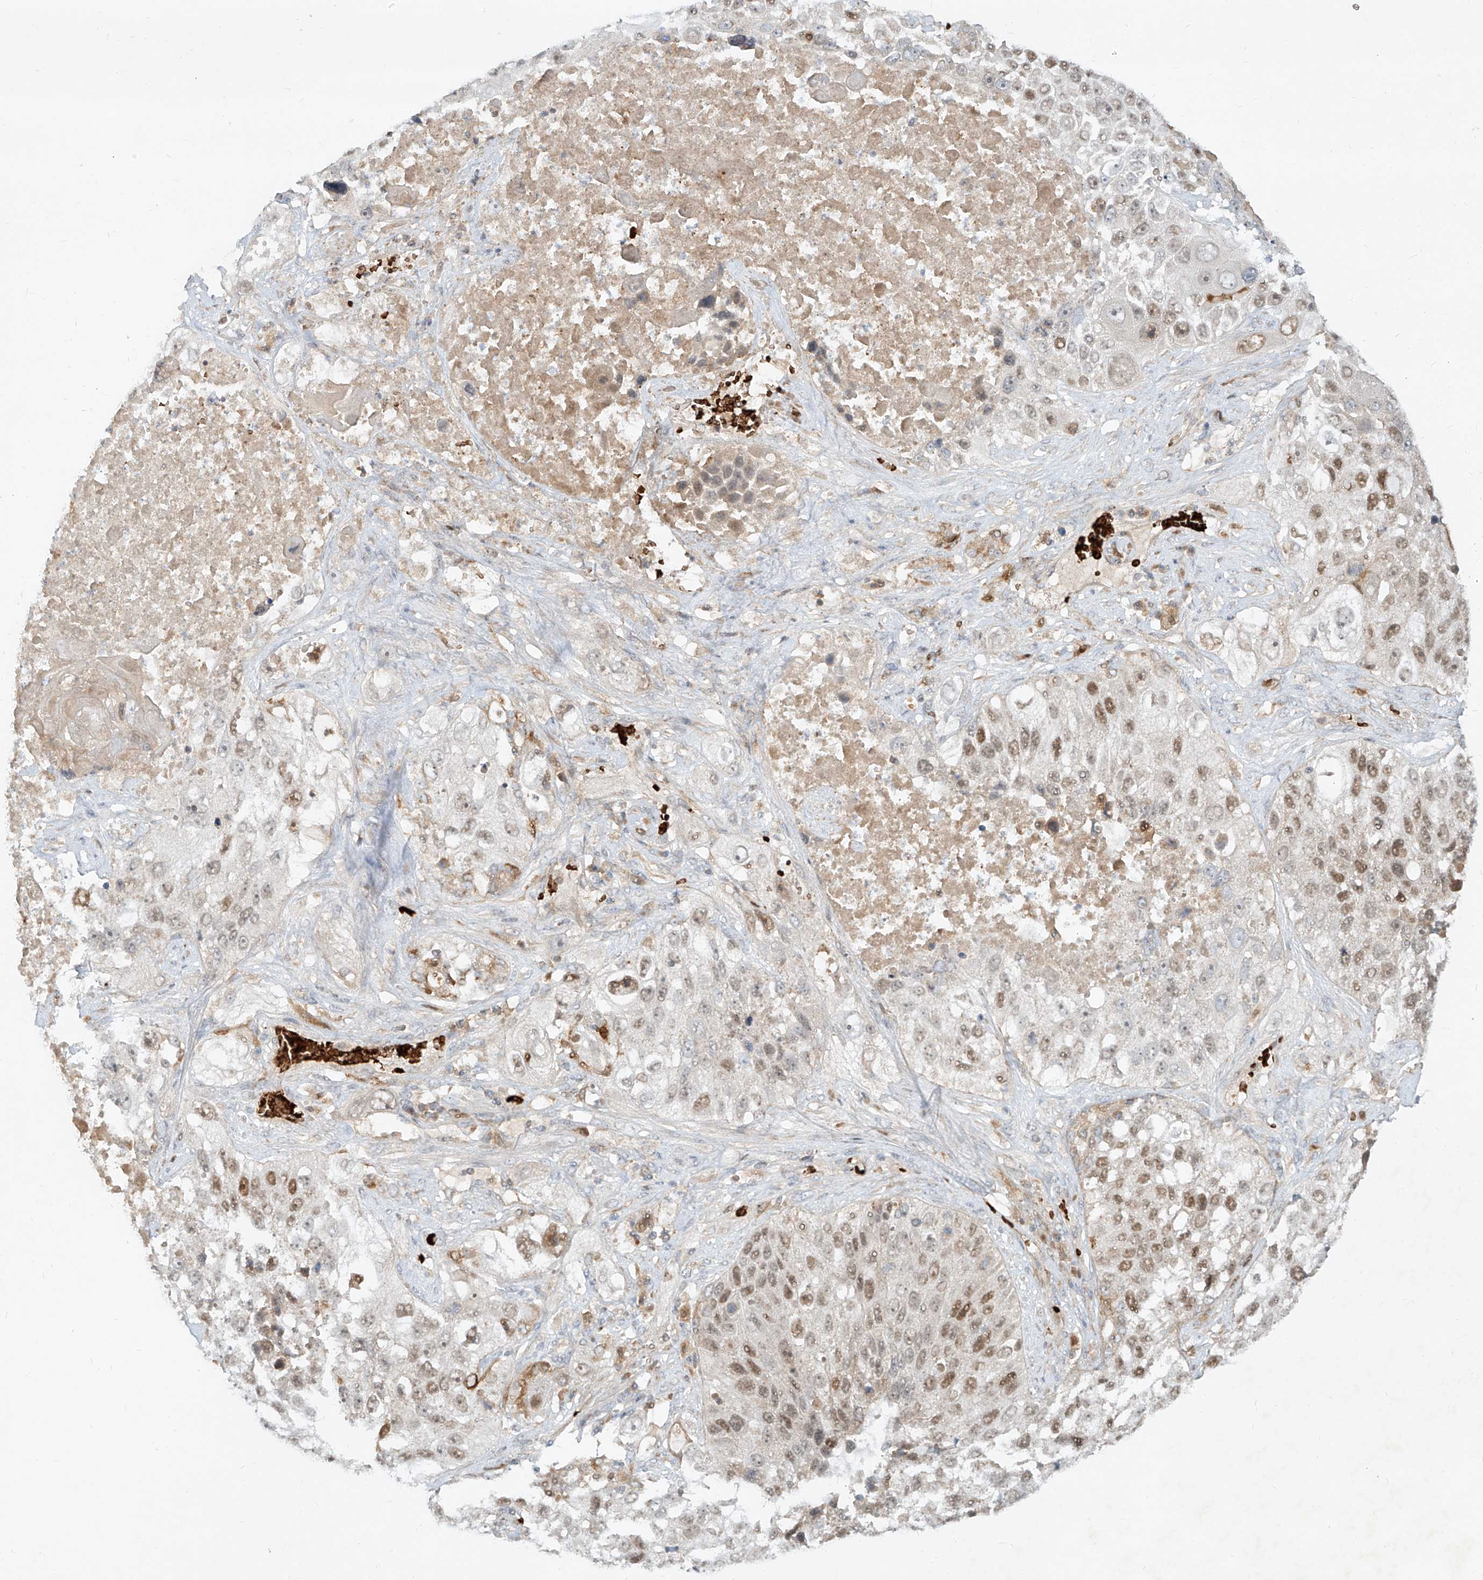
{"staining": {"intensity": "weak", "quantity": "25%-75%", "location": "nuclear"}, "tissue": "lung cancer", "cell_type": "Tumor cells", "image_type": "cancer", "snomed": [{"axis": "morphology", "description": "Squamous cell carcinoma, NOS"}, {"axis": "topography", "description": "Lung"}], "caption": "This image exhibits IHC staining of lung cancer, with low weak nuclear staining in about 25%-75% of tumor cells.", "gene": "FGD2", "patient": {"sex": "male", "age": 61}}